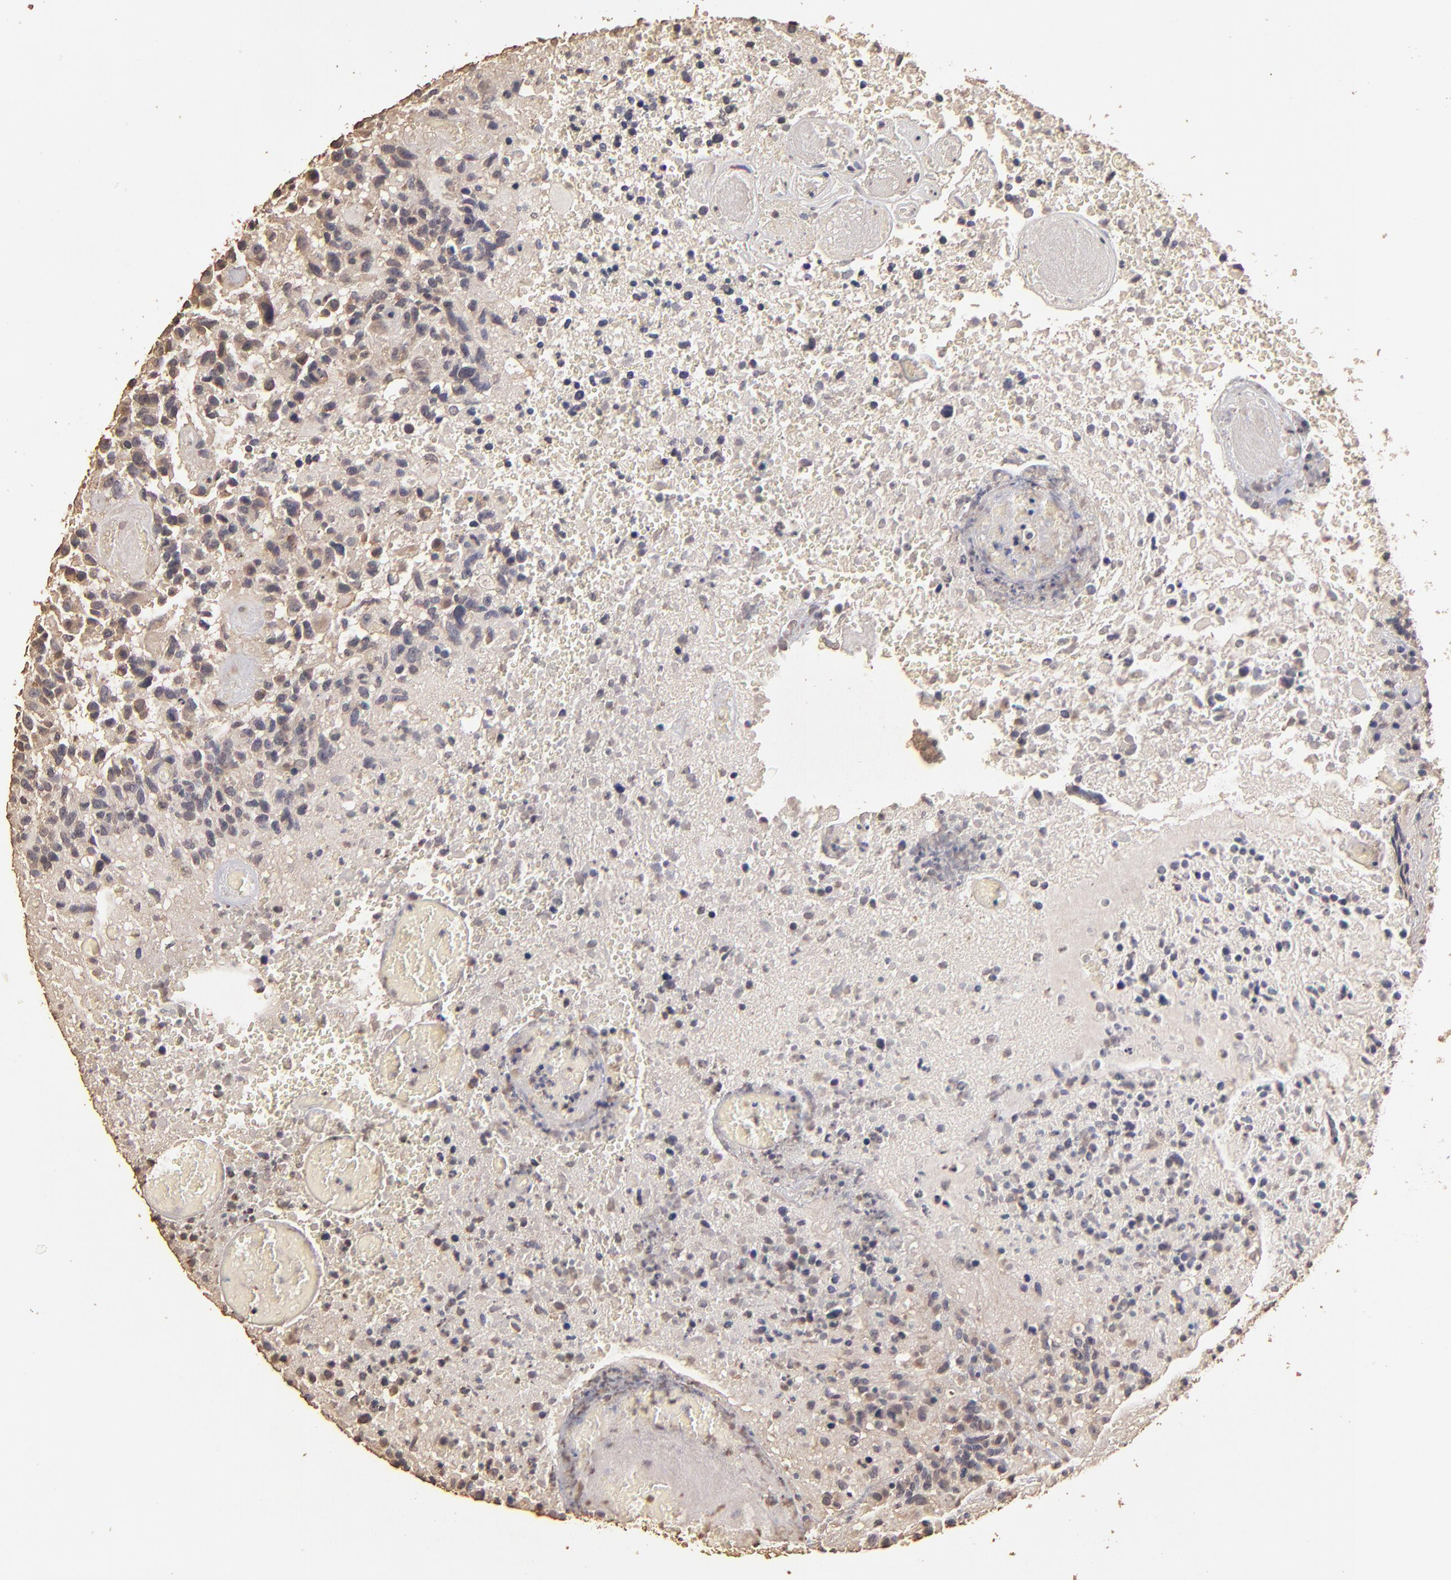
{"staining": {"intensity": "weak", "quantity": "<25%", "location": "cytoplasmic/membranous"}, "tissue": "glioma", "cell_type": "Tumor cells", "image_type": "cancer", "snomed": [{"axis": "morphology", "description": "Glioma, malignant, High grade"}, {"axis": "topography", "description": "Brain"}], "caption": "Tumor cells show no significant protein staining in malignant glioma (high-grade).", "gene": "OPHN1", "patient": {"sex": "male", "age": 72}}